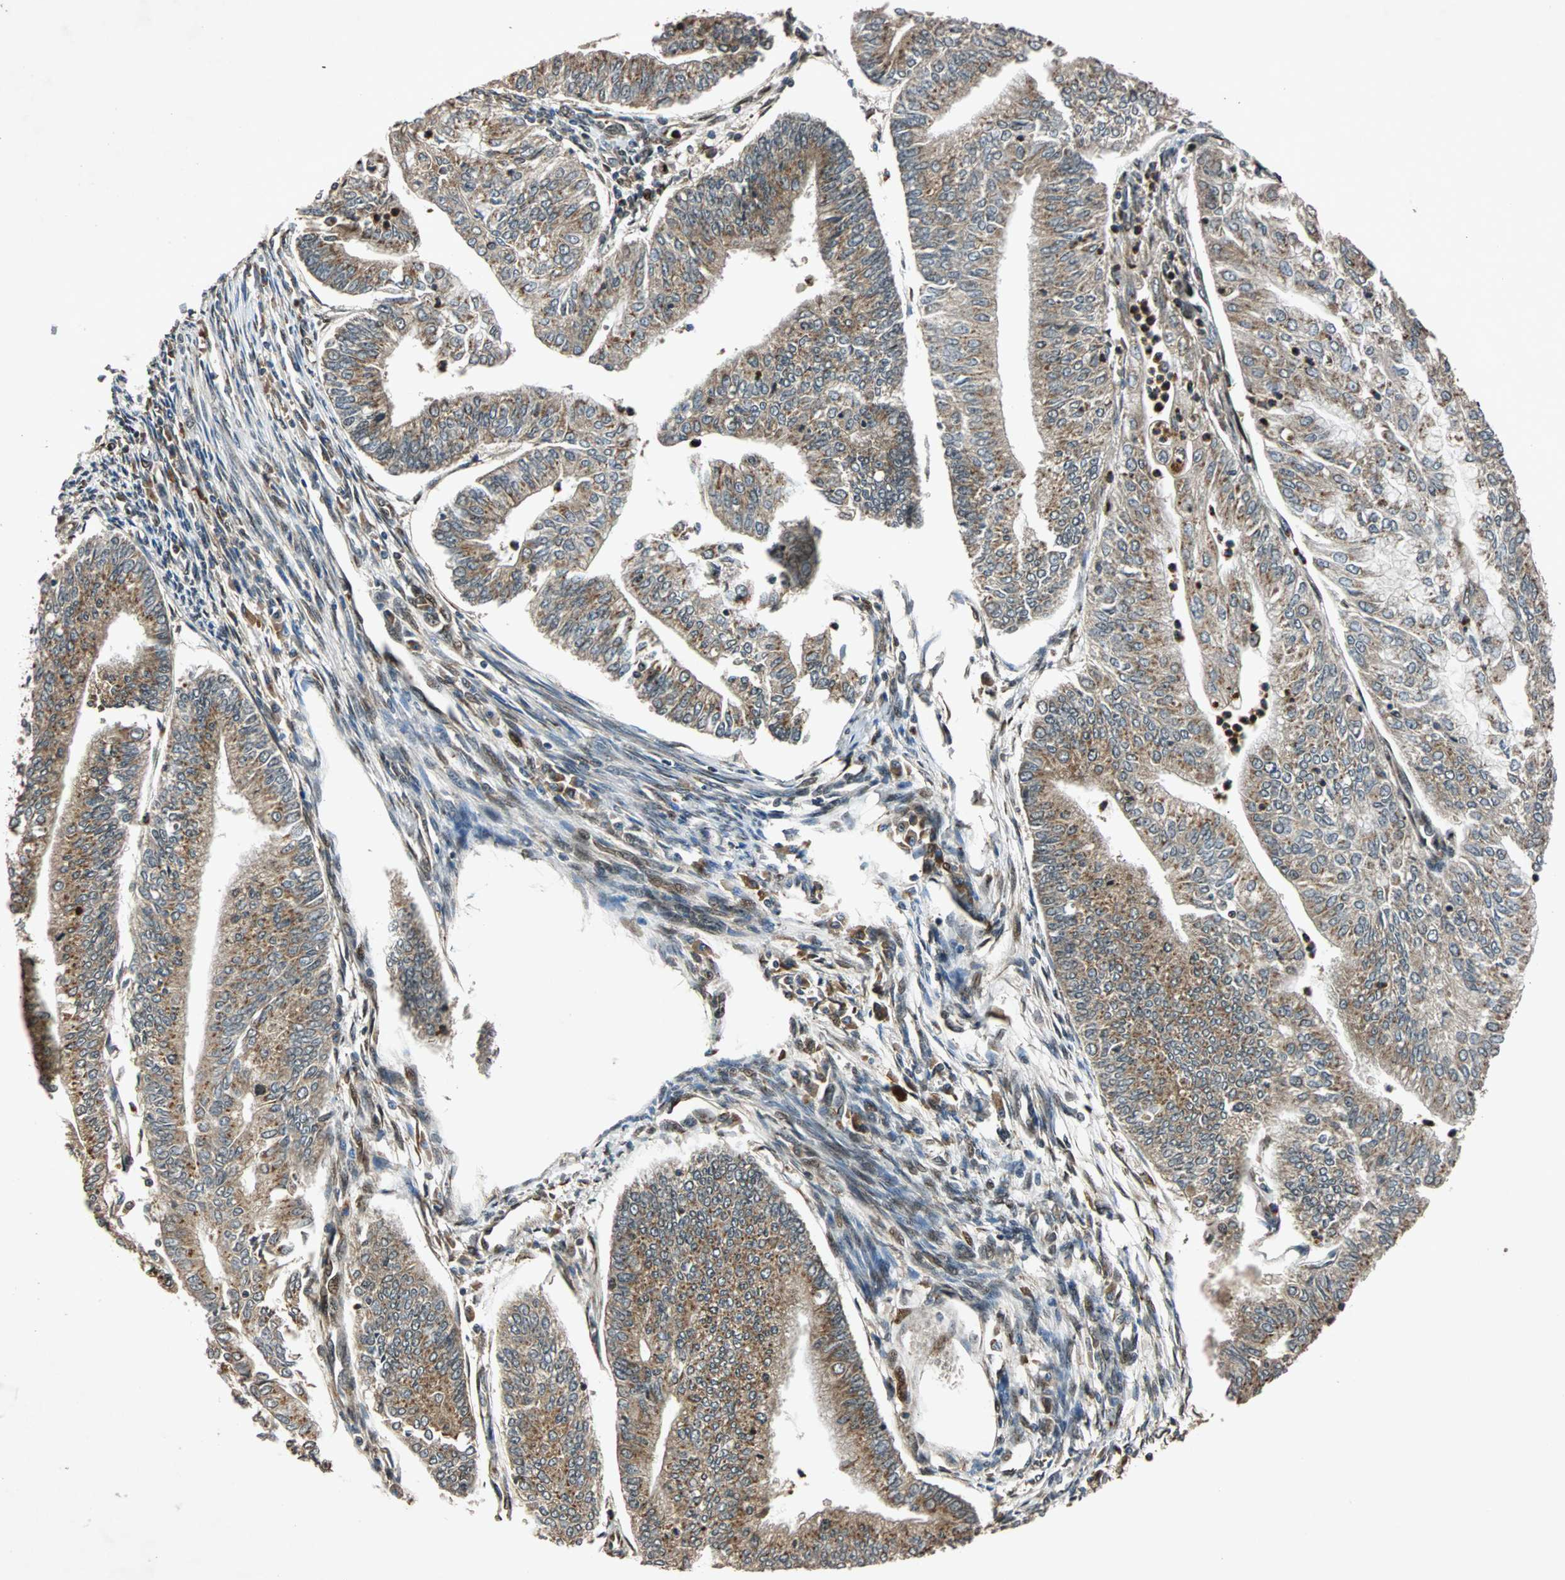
{"staining": {"intensity": "moderate", "quantity": ">75%", "location": "cytoplasmic/membranous"}, "tissue": "endometrial cancer", "cell_type": "Tumor cells", "image_type": "cancer", "snomed": [{"axis": "morphology", "description": "Adenocarcinoma, NOS"}, {"axis": "topography", "description": "Endometrium"}], "caption": "Protein expression analysis of adenocarcinoma (endometrial) displays moderate cytoplasmic/membranous positivity in approximately >75% of tumor cells.", "gene": "USP31", "patient": {"sex": "female", "age": 59}}